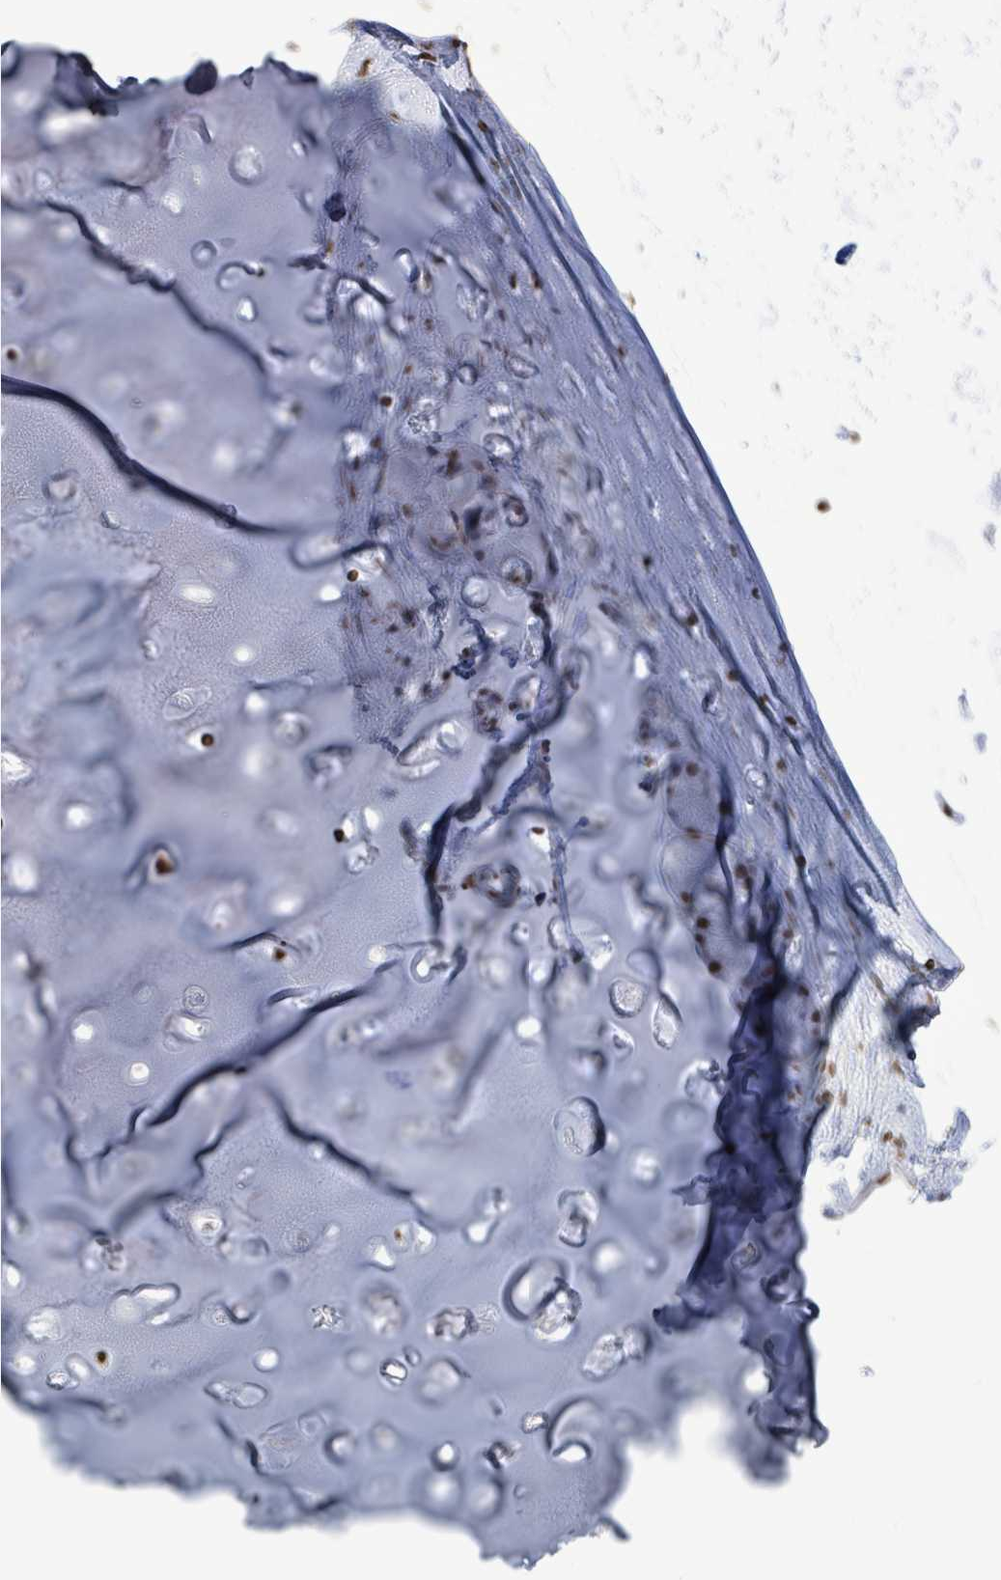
{"staining": {"intensity": "strong", "quantity": "<25%", "location": "nuclear"}, "tissue": "soft tissue", "cell_type": "Chondrocytes", "image_type": "normal", "snomed": [{"axis": "morphology", "description": "Normal tissue, NOS"}, {"axis": "topography", "description": "Lymph node"}, {"axis": "topography", "description": "Cartilage tissue"}, {"axis": "topography", "description": "Bronchus"}], "caption": "An image of soft tissue stained for a protein shows strong nuclear brown staining in chondrocytes. (brown staining indicates protein expression, while blue staining denotes nuclei).", "gene": "SAMD14", "patient": {"sex": "female", "age": 70}}